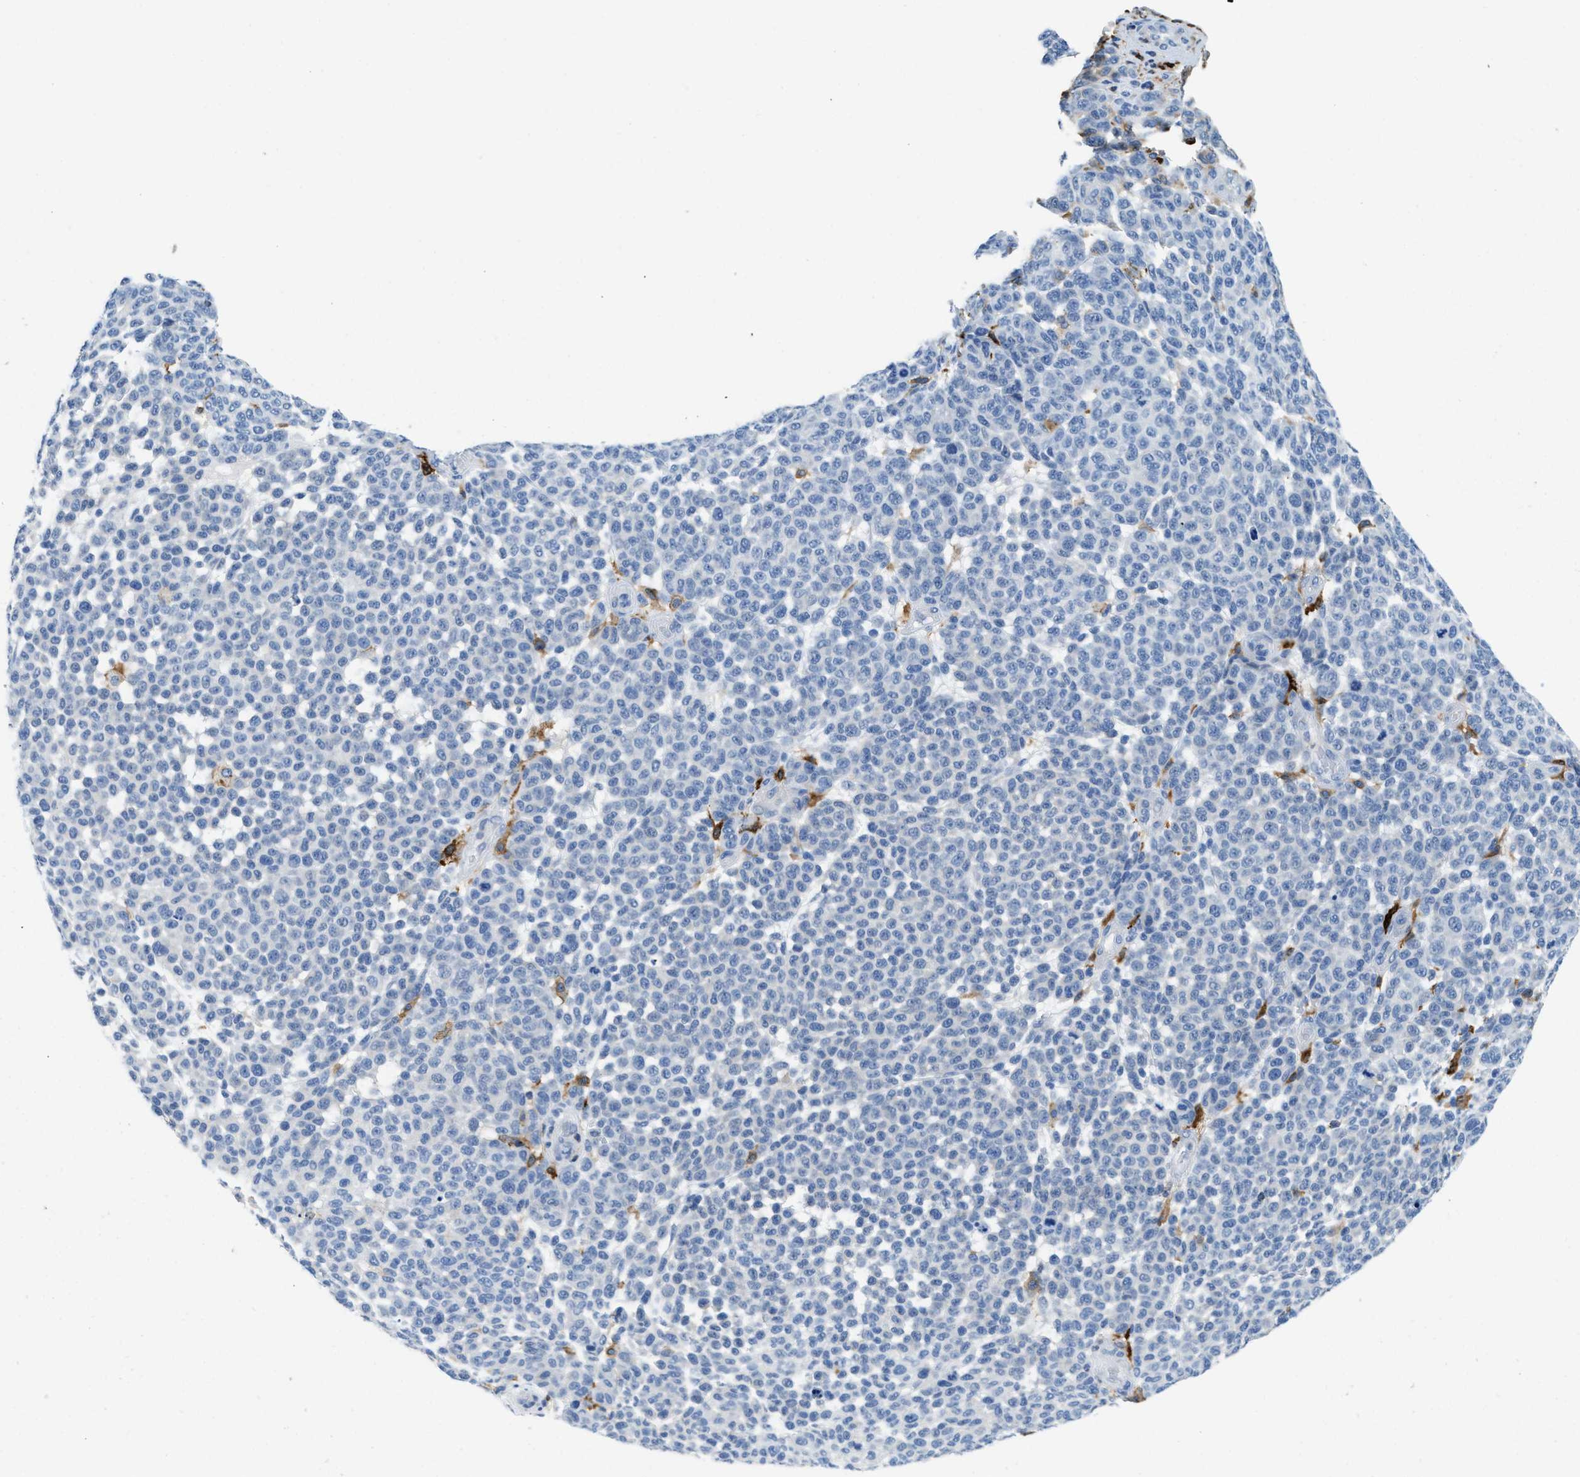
{"staining": {"intensity": "negative", "quantity": "none", "location": "none"}, "tissue": "melanoma", "cell_type": "Tumor cells", "image_type": "cancer", "snomed": [{"axis": "morphology", "description": "Malignant melanoma, NOS"}, {"axis": "topography", "description": "Skin"}], "caption": "Immunohistochemical staining of malignant melanoma reveals no significant positivity in tumor cells.", "gene": "CD226", "patient": {"sex": "male", "age": 59}}